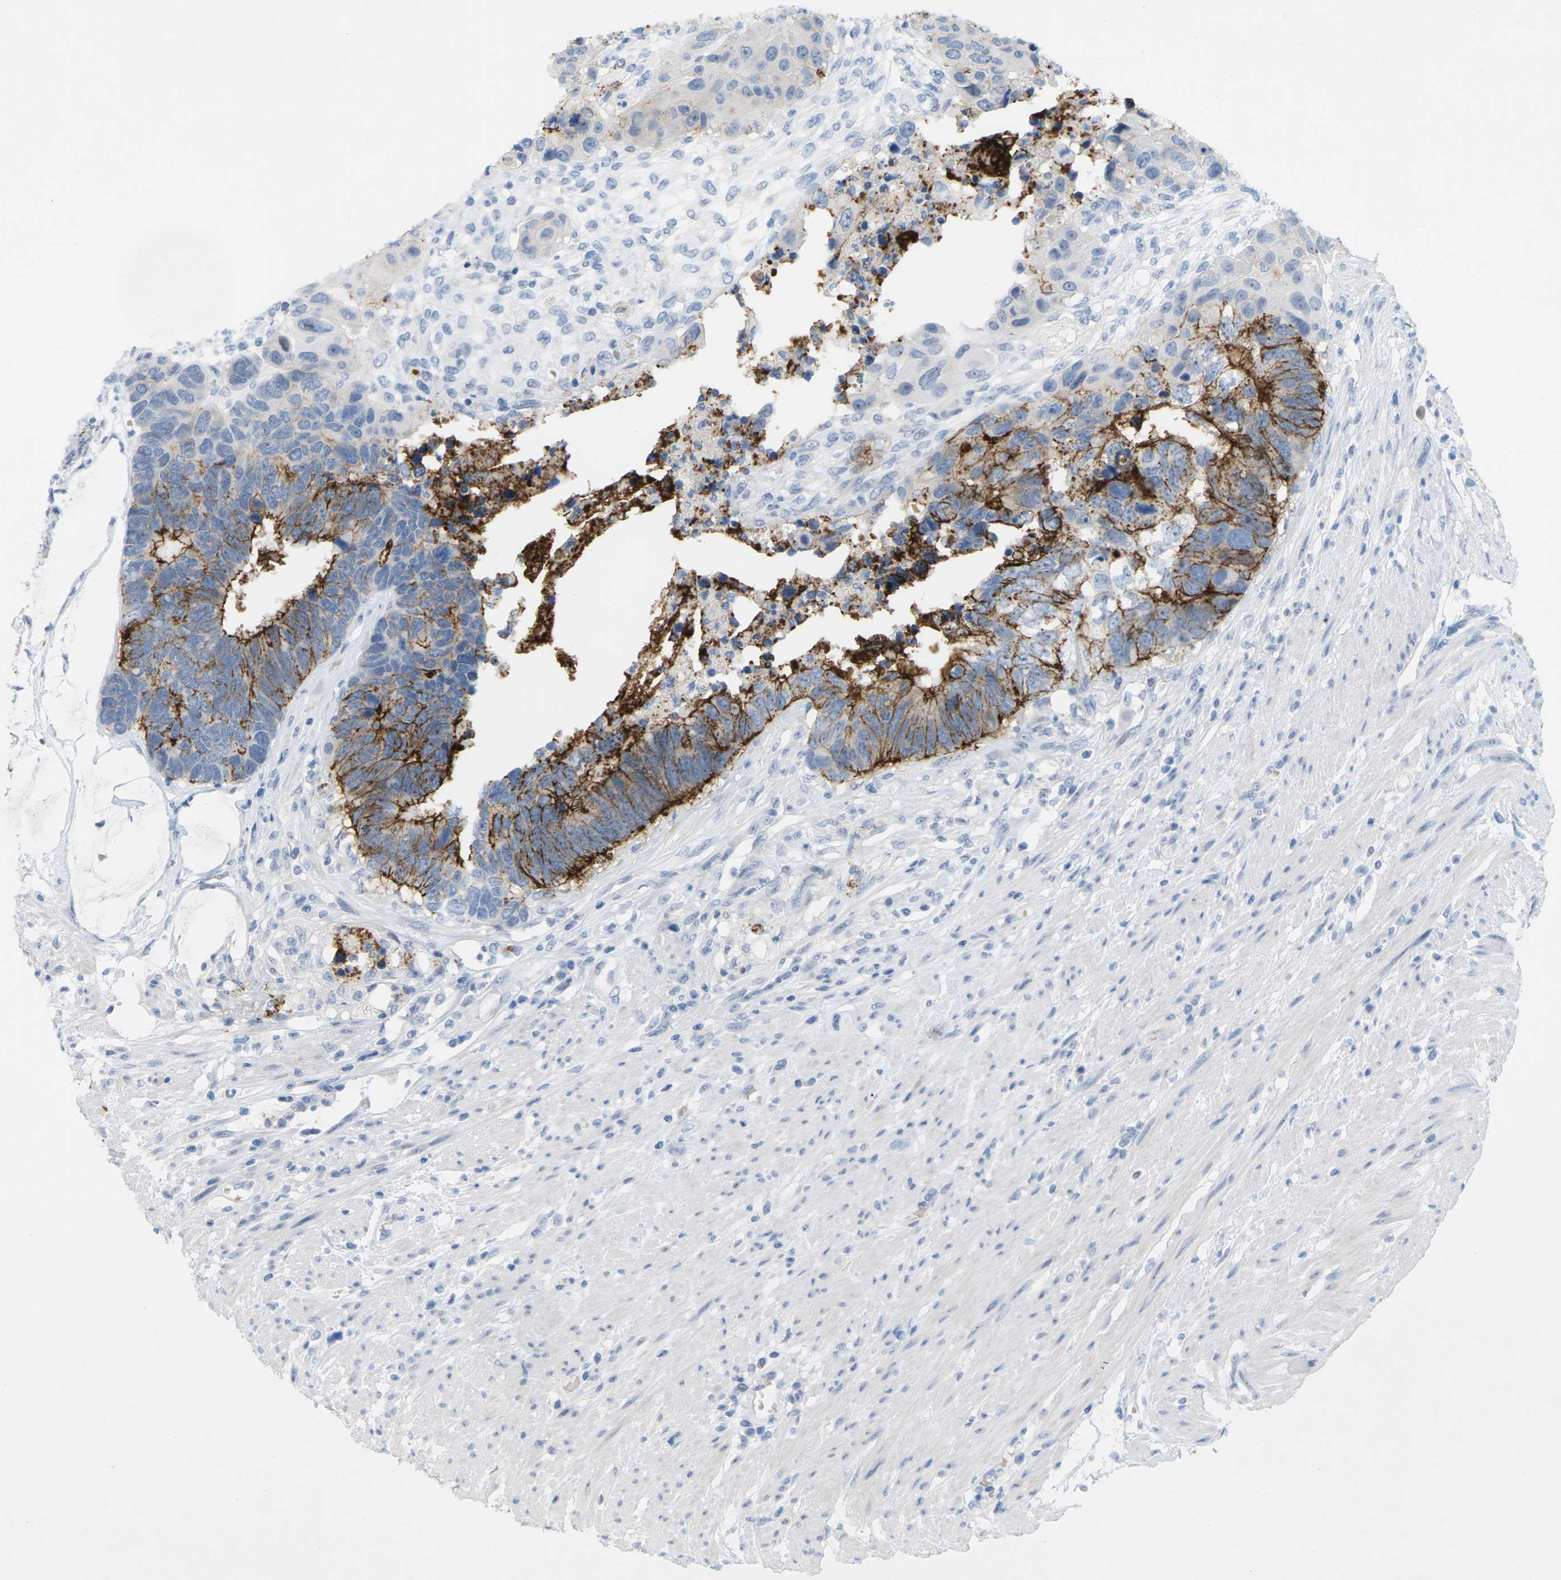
{"staining": {"intensity": "strong", "quantity": "25%-75%", "location": "cytoplasmic/membranous"}, "tissue": "colorectal cancer", "cell_type": "Tumor cells", "image_type": "cancer", "snomed": [{"axis": "morphology", "description": "Adenocarcinoma, NOS"}, {"axis": "topography", "description": "Rectum"}], "caption": "Adenocarcinoma (colorectal) stained for a protein demonstrates strong cytoplasmic/membranous positivity in tumor cells.", "gene": "CLDN3", "patient": {"sex": "male", "age": 51}}